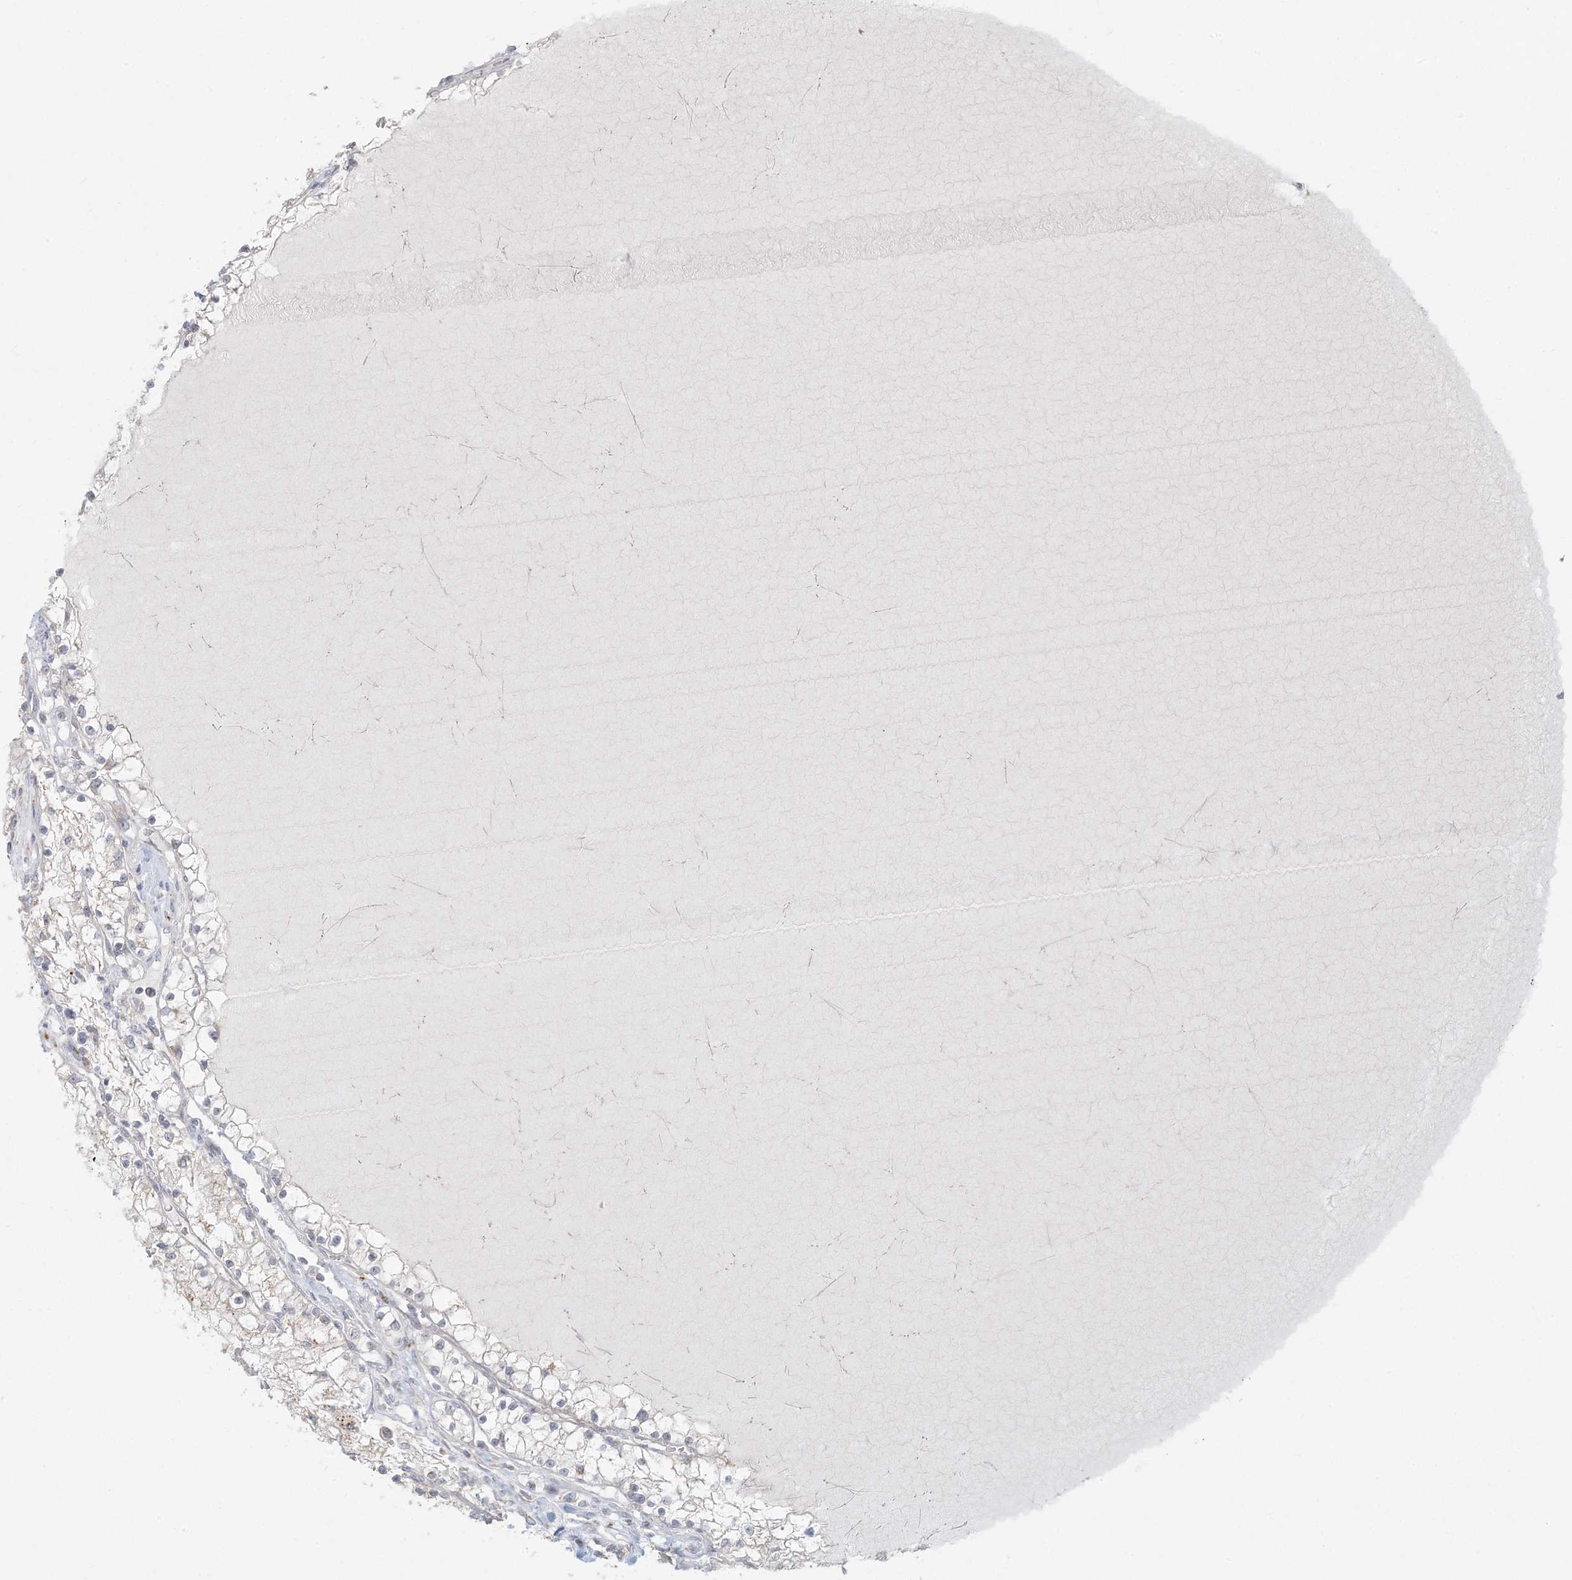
{"staining": {"intensity": "negative", "quantity": "none", "location": "none"}, "tissue": "renal cancer", "cell_type": "Tumor cells", "image_type": "cancer", "snomed": [{"axis": "morphology", "description": "Normal tissue, NOS"}, {"axis": "morphology", "description": "Adenocarcinoma, NOS"}, {"axis": "topography", "description": "Kidney"}], "caption": "Immunohistochemistry photomicrograph of renal cancer (adenocarcinoma) stained for a protein (brown), which exhibits no staining in tumor cells.", "gene": "MCAT", "patient": {"sex": "male", "age": 68}}